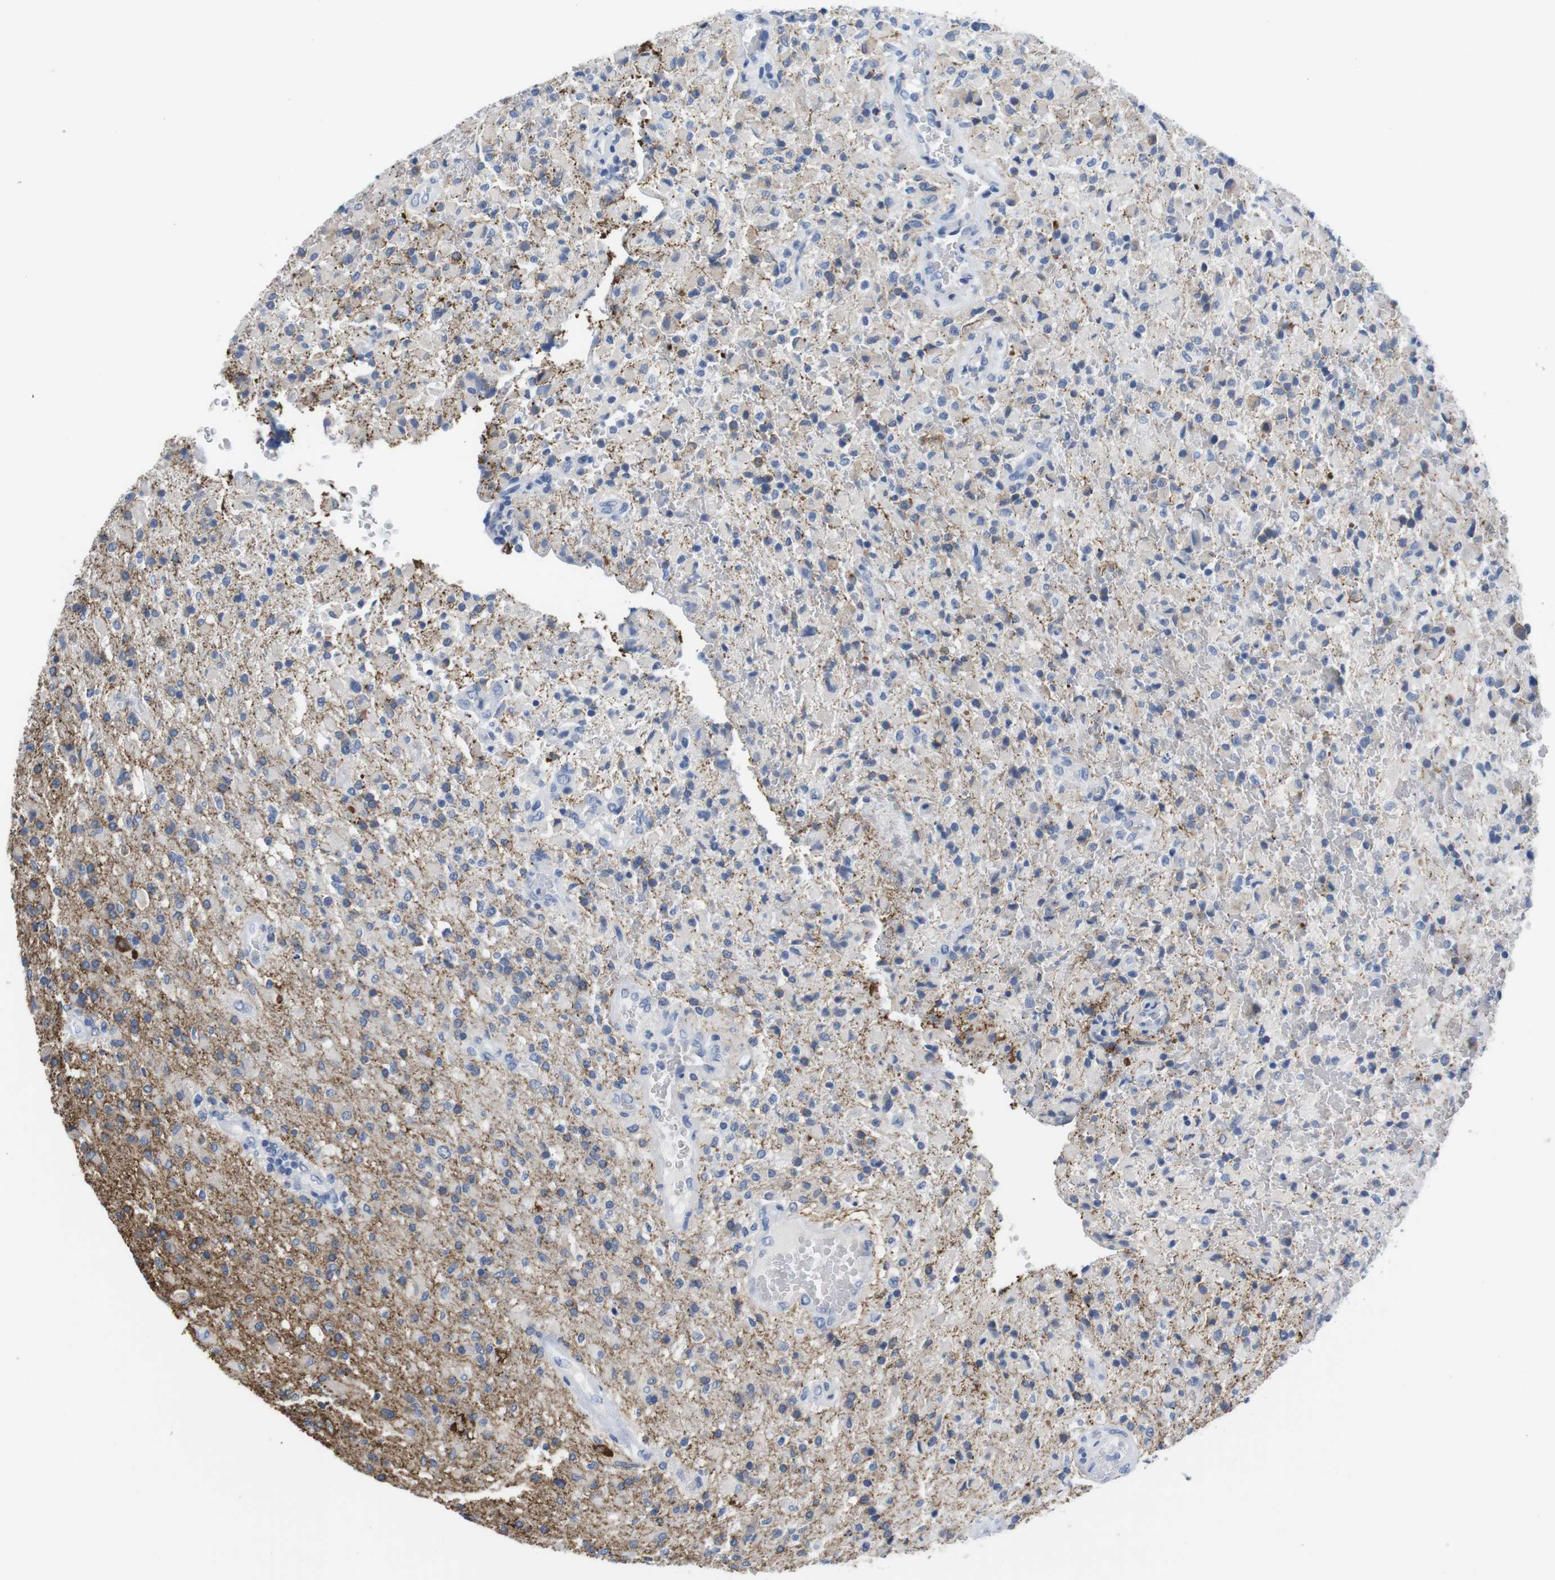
{"staining": {"intensity": "negative", "quantity": "none", "location": "none"}, "tissue": "glioma", "cell_type": "Tumor cells", "image_type": "cancer", "snomed": [{"axis": "morphology", "description": "Glioma, malignant, High grade"}, {"axis": "topography", "description": "Brain"}], "caption": "Tumor cells are negative for protein expression in human malignant glioma (high-grade).", "gene": "MAP6", "patient": {"sex": "male", "age": 71}}